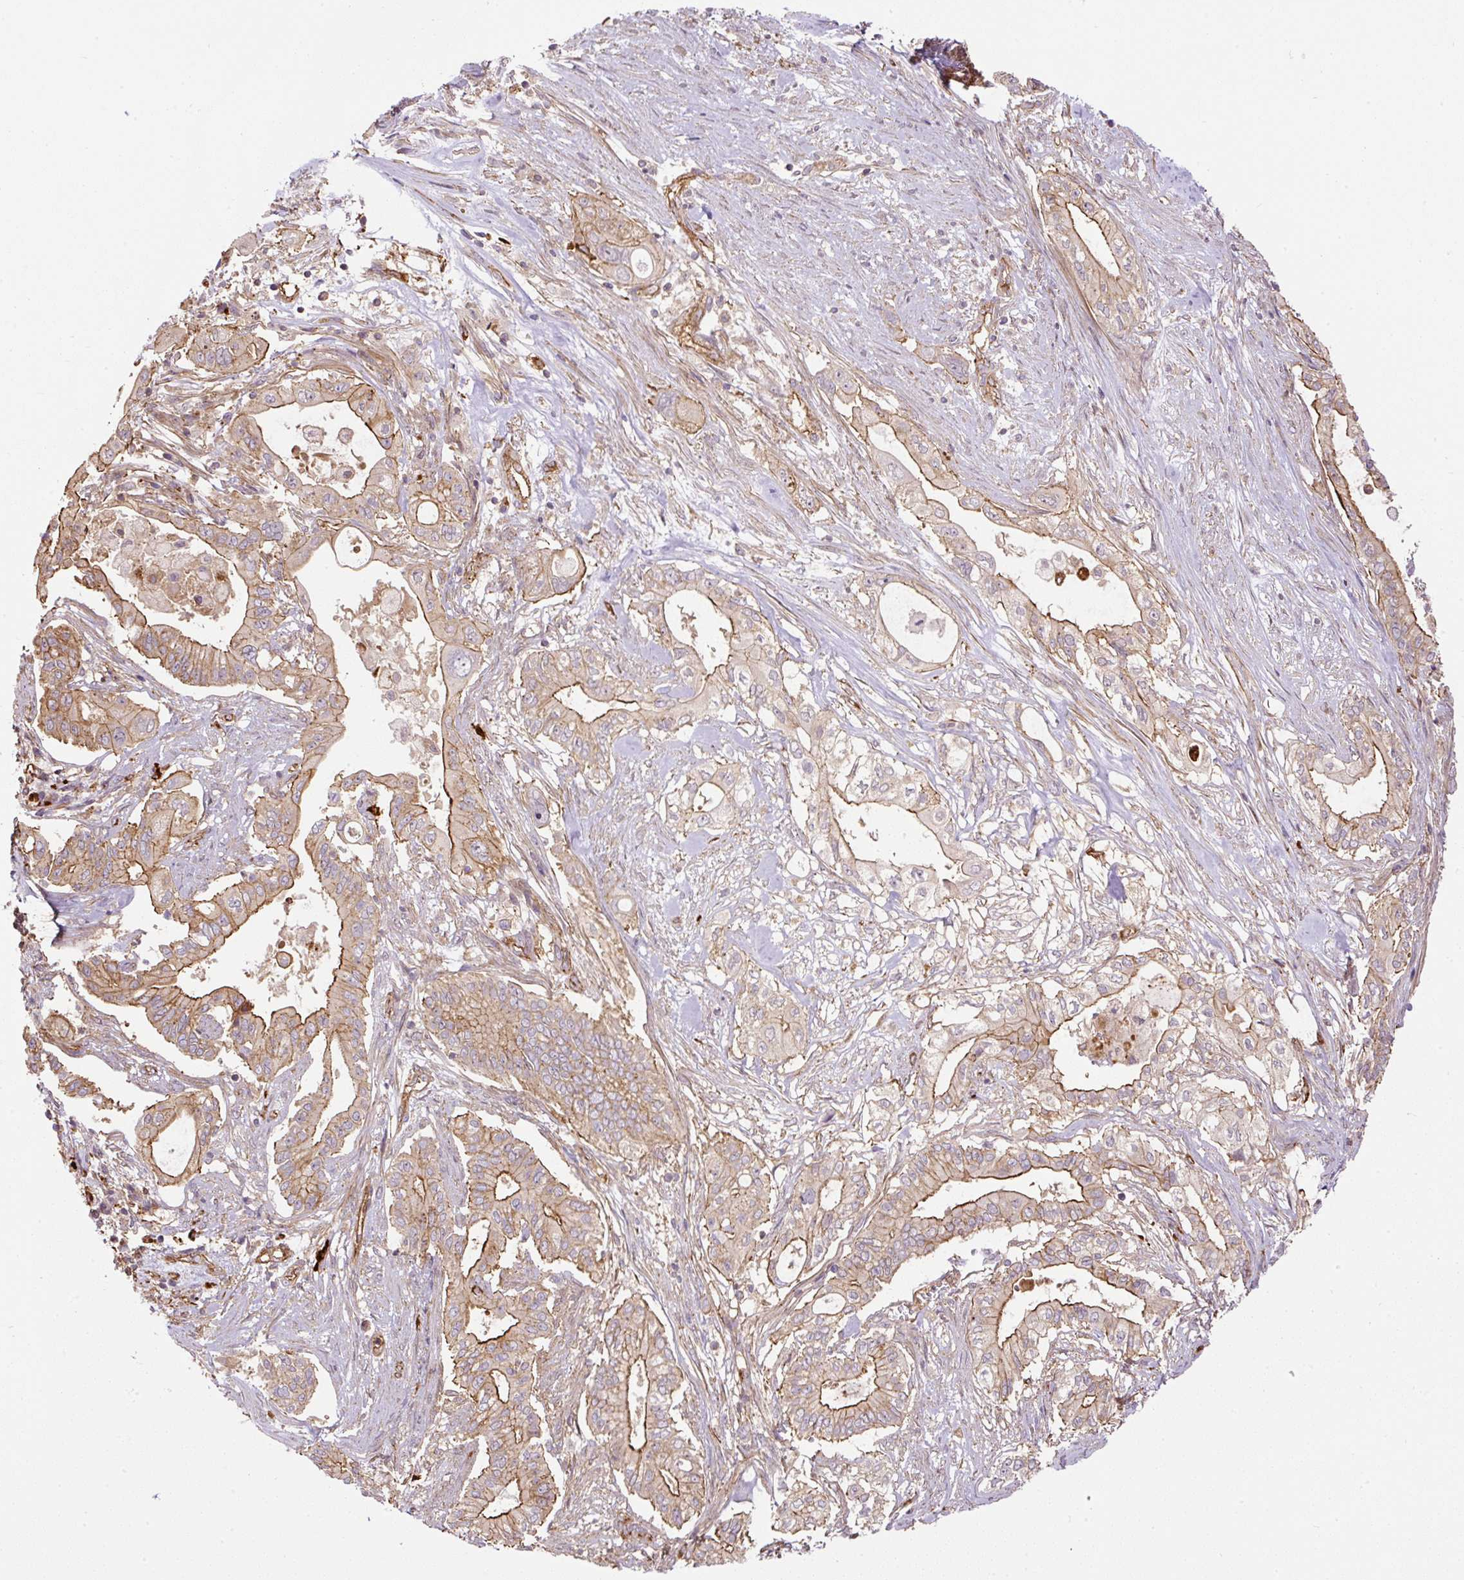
{"staining": {"intensity": "moderate", "quantity": ">75%", "location": "cytoplasmic/membranous"}, "tissue": "pancreatic cancer", "cell_type": "Tumor cells", "image_type": "cancer", "snomed": [{"axis": "morphology", "description": "Adenocarcinoma, NOS"}, {"axis": "topography", "description": "Pancreas"}], "caption": "Human pancreatic cancer (adenocarcinoma) stained for a protein (brown) reveals moderate cytoplasmic/membranous positive staining in about >75% of tumor cells.", "gene": "B3GALT5", "patient": {"sex": "female", "age": 68}}